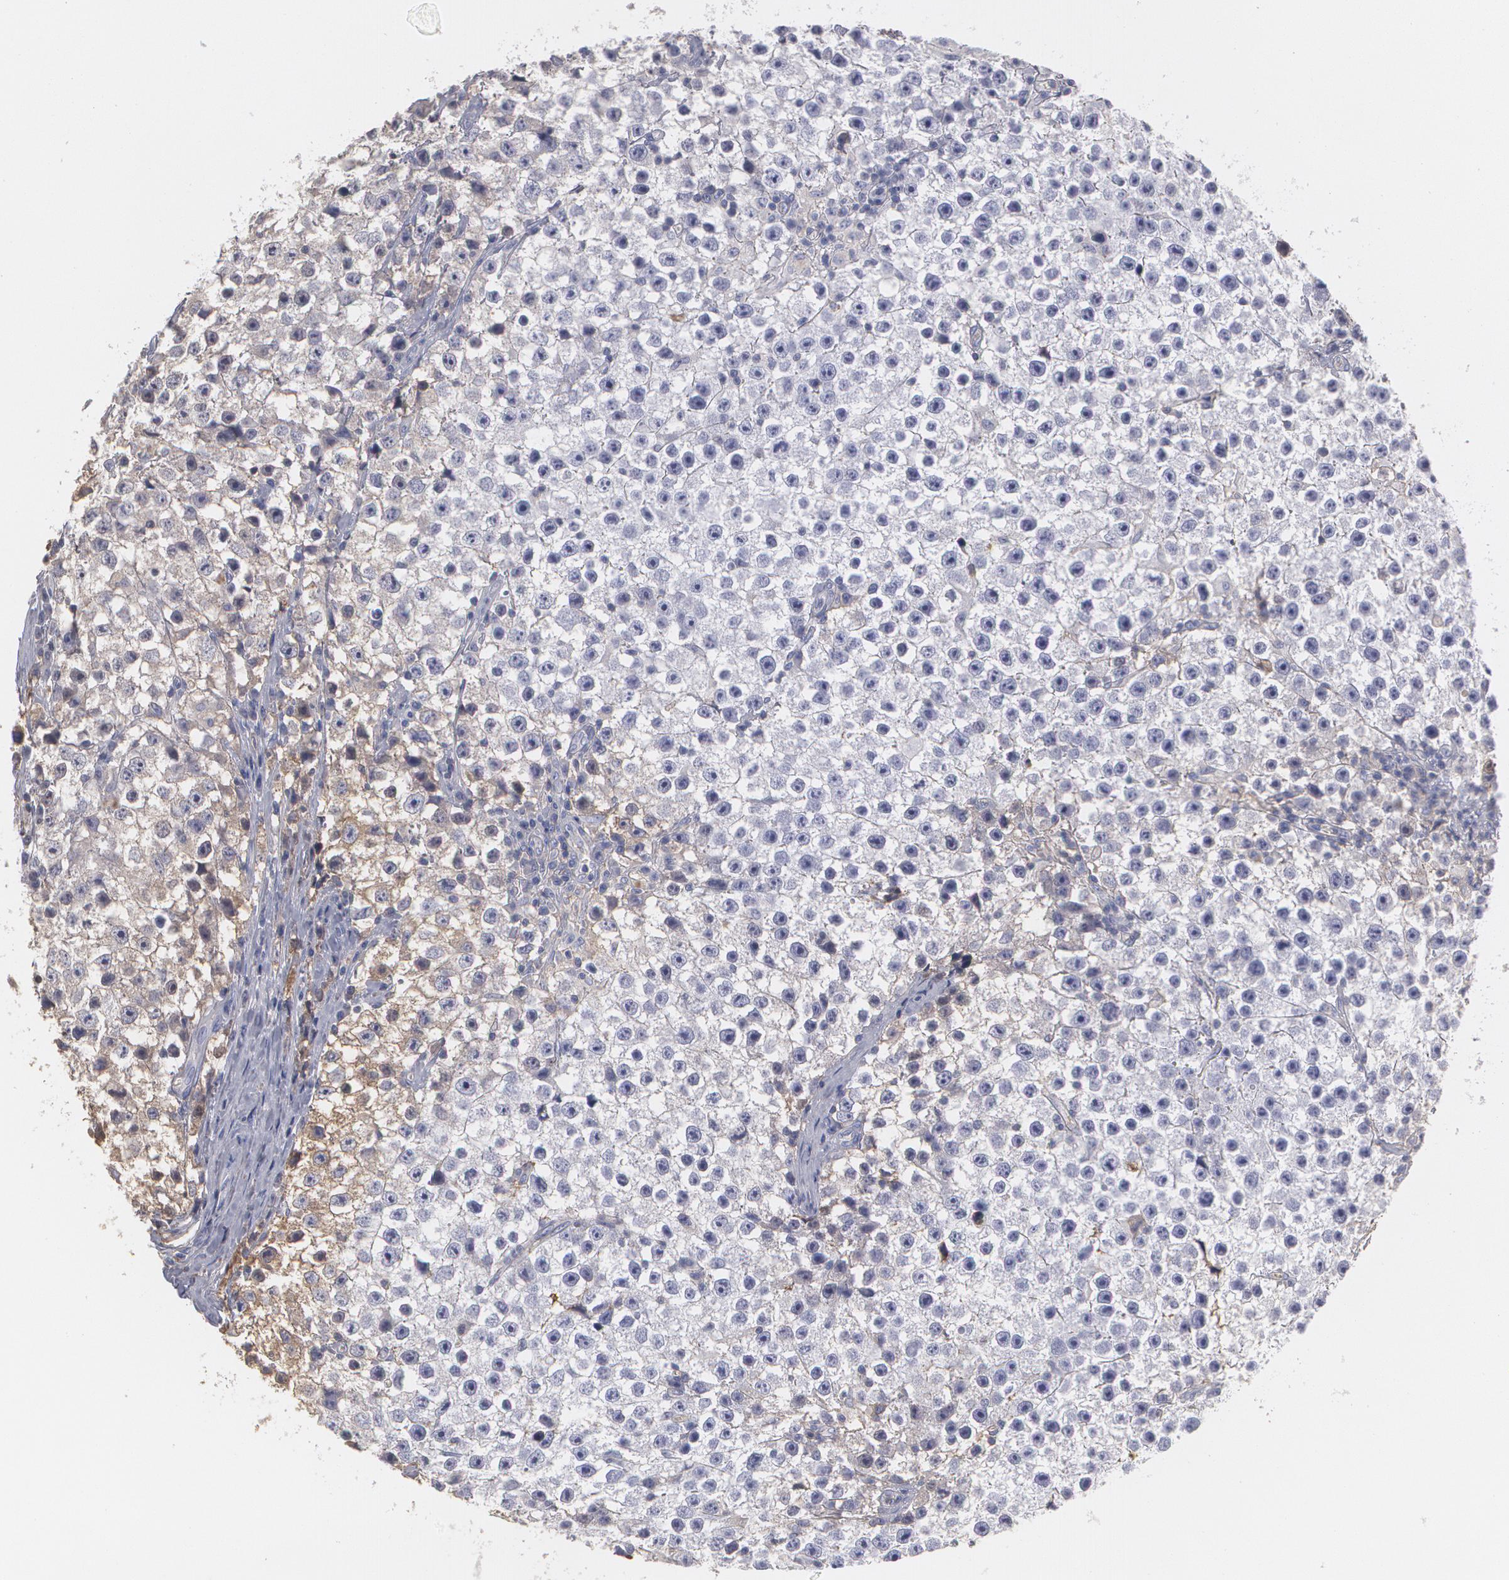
{"staining": {"intensity": "negative", "quantity": "none", "location": "none"}, "tissue": "testis cancer", "cell_type": "Tumor cells", "image_type": "cancer", "snomed": [{"axis": "morphology", "description": "Seminoma, NOS"}, {"axis": "topography", "description": "Testis"}], "caption": "Tumor cells show no significant expression in testis cancer (seminoma).", "gene": "SERPINA1", "patient": {"sex": "male", "age": 35}}